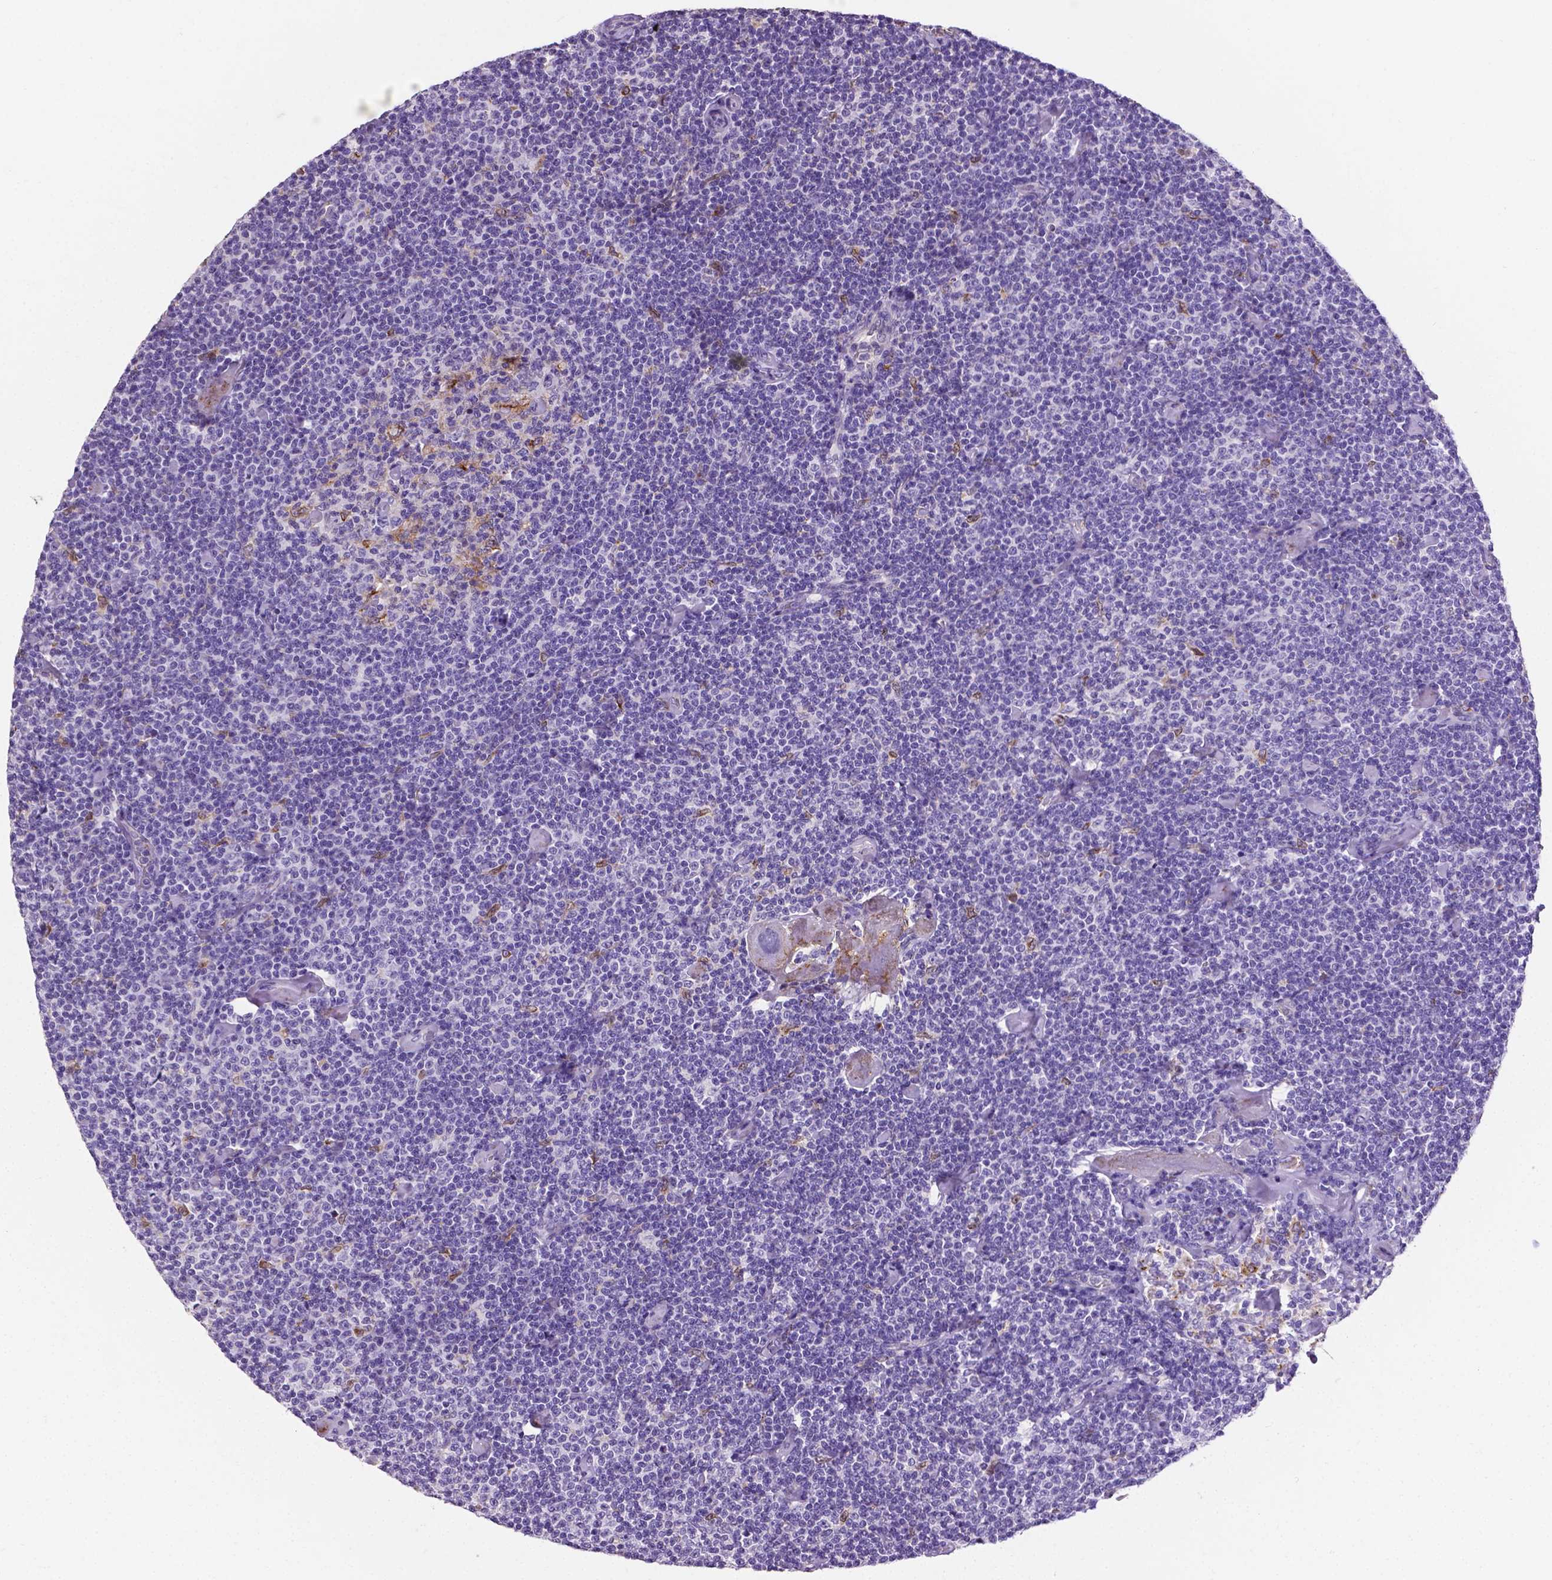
{"staining": {"intensity": "negative", "quantity": "none", "location": "none"}, "tissue": "lymphoma", "cell_type": "Tumor cells", "image_type": "cancer", "snomed": [{"axis": "morphology", "description": "Malignant lymphoma, non-Hodgkin's type, Low grade"}, {"axis": "topography", "description": "Lymph node"}], "caption": "Tumor cells are negative for protein expression in human low-grade malignant lymphoma, non-Hodgkin's type. The staining was performed using DAB to visualize the protein expression in brown, while the nuclei were stained in blue with hematoxylin (Magnification: 20x).", "gene": "APOE", "patient": {"sex": "male", "age": 81}}